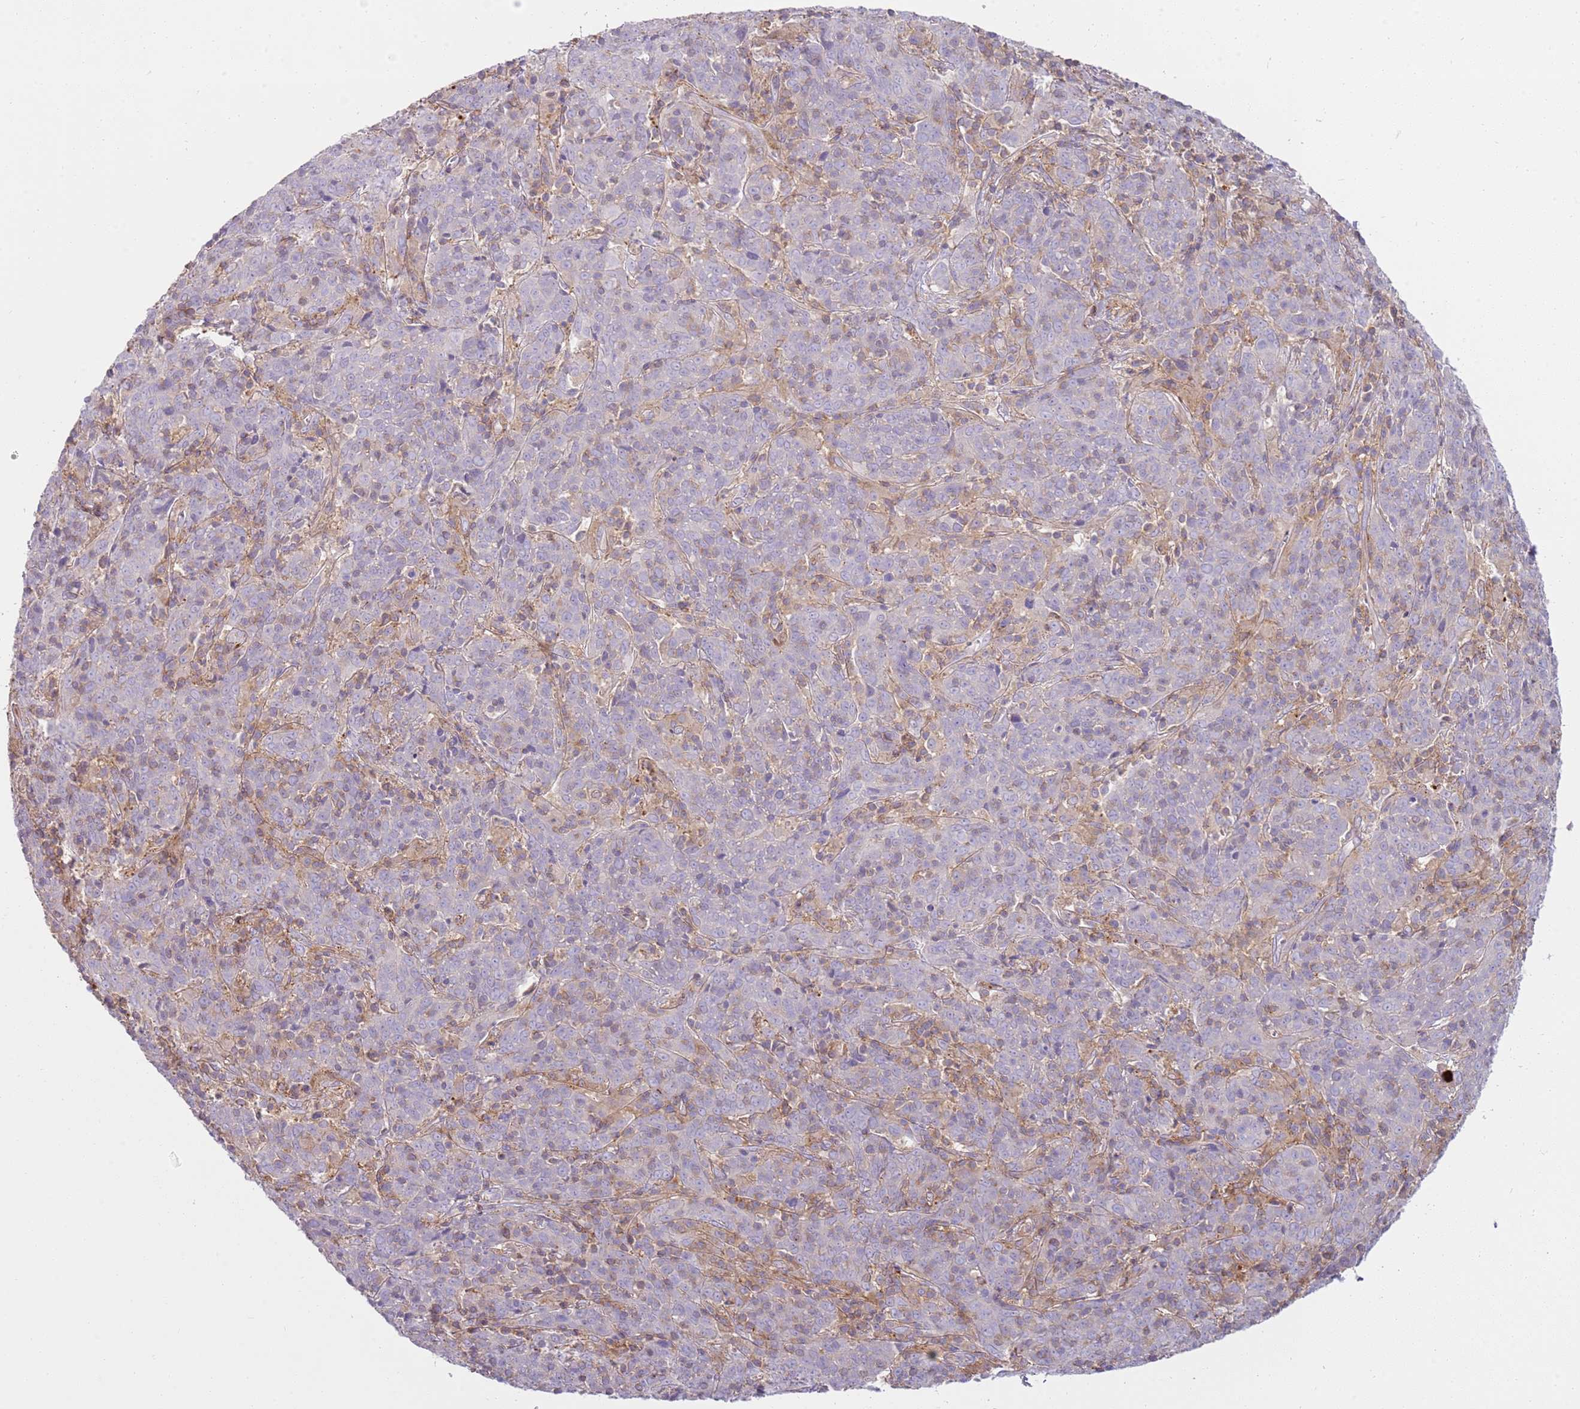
{"staining": {"intensity": "negative", "quantity": "none", "location": "none"}, "tissue": "cervical cancer", "cell_type": "Tumor cells", "image_type": "cancer", "snomed": [{"axis": "morphology", "description": "Squamous cell carcinoma, NOS"}, {"axis": "topography", "description": "Cervix"}], "caption": "Tumor cells show no significant protein positivity in cervical squamous cell carcinoma. (Immunohistochemistry, brightfield microscopy, high magnification).", "gene": "FPR1", "patient": {"sex": "female", "age": 67}}